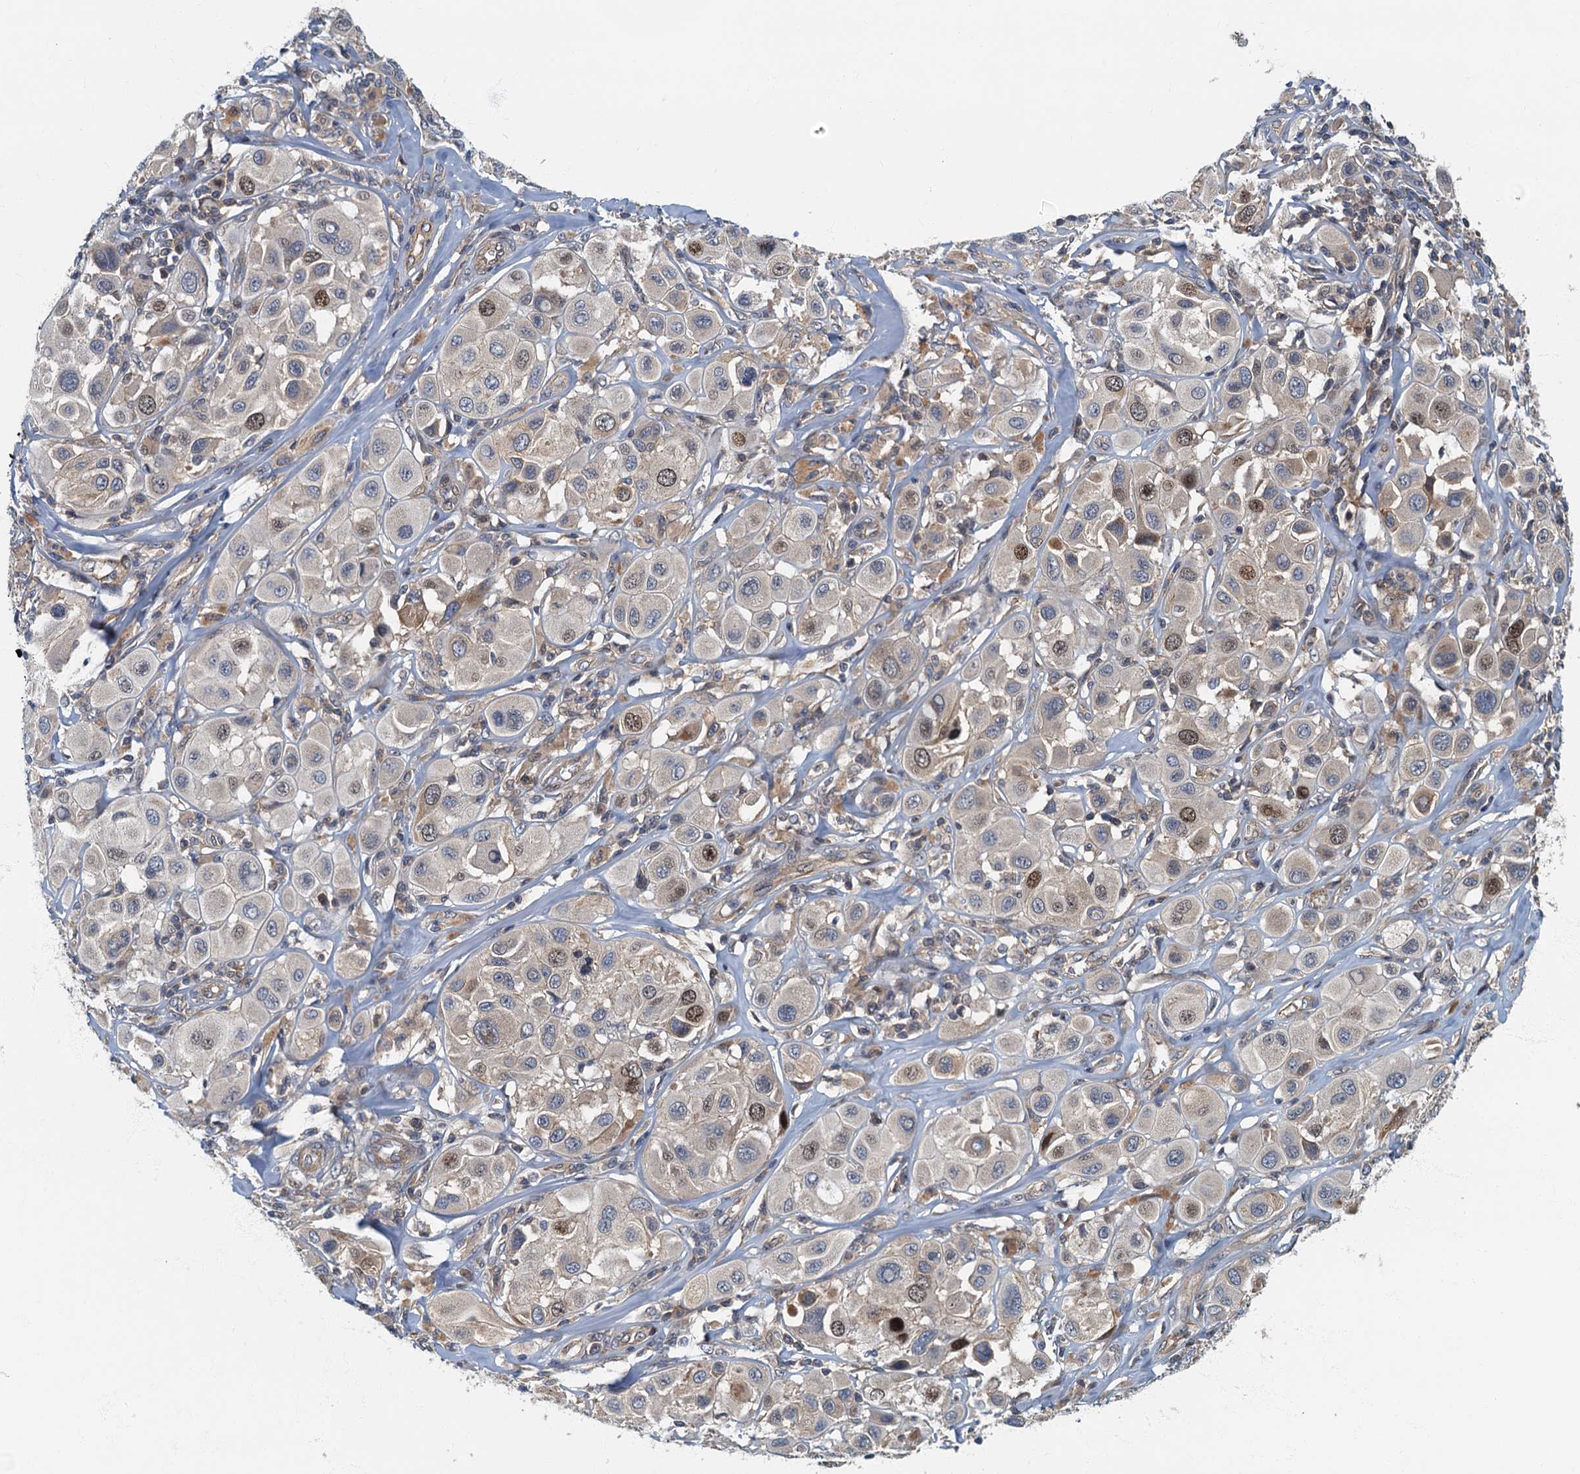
{"staining": {"intensity": "moderate", "quantity": "<25%", "location": "nuclear"}, "tissue": "melanoma", "cell_type": "Tumor cells", "image_type": "cancer", "snomed": [{"axis": "morphology", "description": "Malignant melanoma, Metastatic site"}, {"axis": "topography", "description": "Skin"}], "caption": "Immunohistochemistry (IHC) histopathology image of melanoma stained for a protein (brown), which exhibits low levels of moderate nuclear expression in about <25% of tumor cells.", "gene": "CKAP2L", "patient": {"sex": "male", "age": 41}}